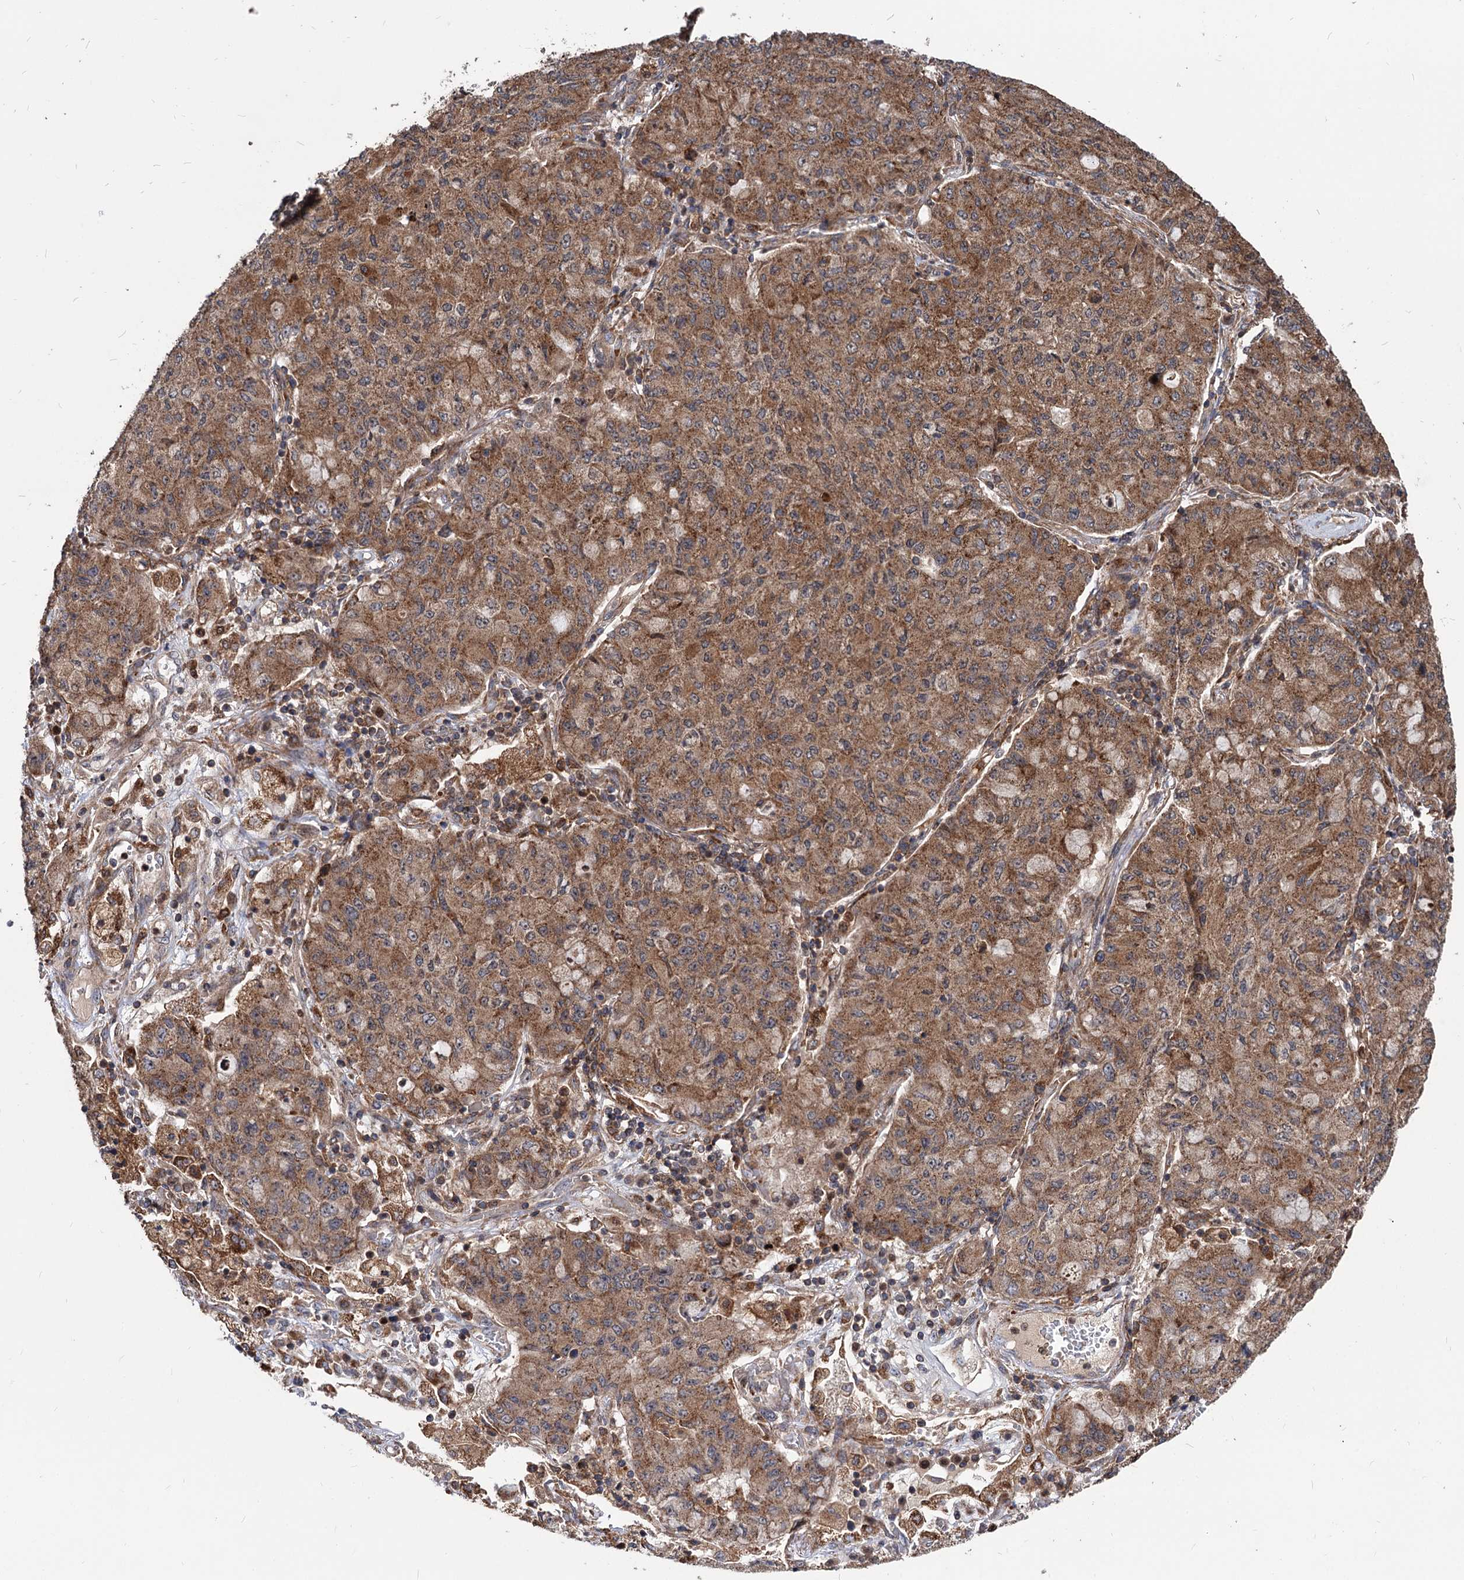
{"staining": {"intensity": "strong", "quantity": ">75%", "location": "cytoplasmic/membranous"}, "tissue": "lung cancer", "cell_type": "Tumor cells", "image_type": "cancer", "snomed": [{"axis": "morphology", "description": "Squamous cell carcinoma, NOS"}, {"axis": "topography", "description": "Lung"}], "caption": "Immunohistochemical staining of human lung squamous cell carcinoma exhibits strong cytoplasmic/membranous protein positivity in approximately >75% of tumor cells.", "gene": "RNF111", "patient": {"sex": "male", "age": 74}}